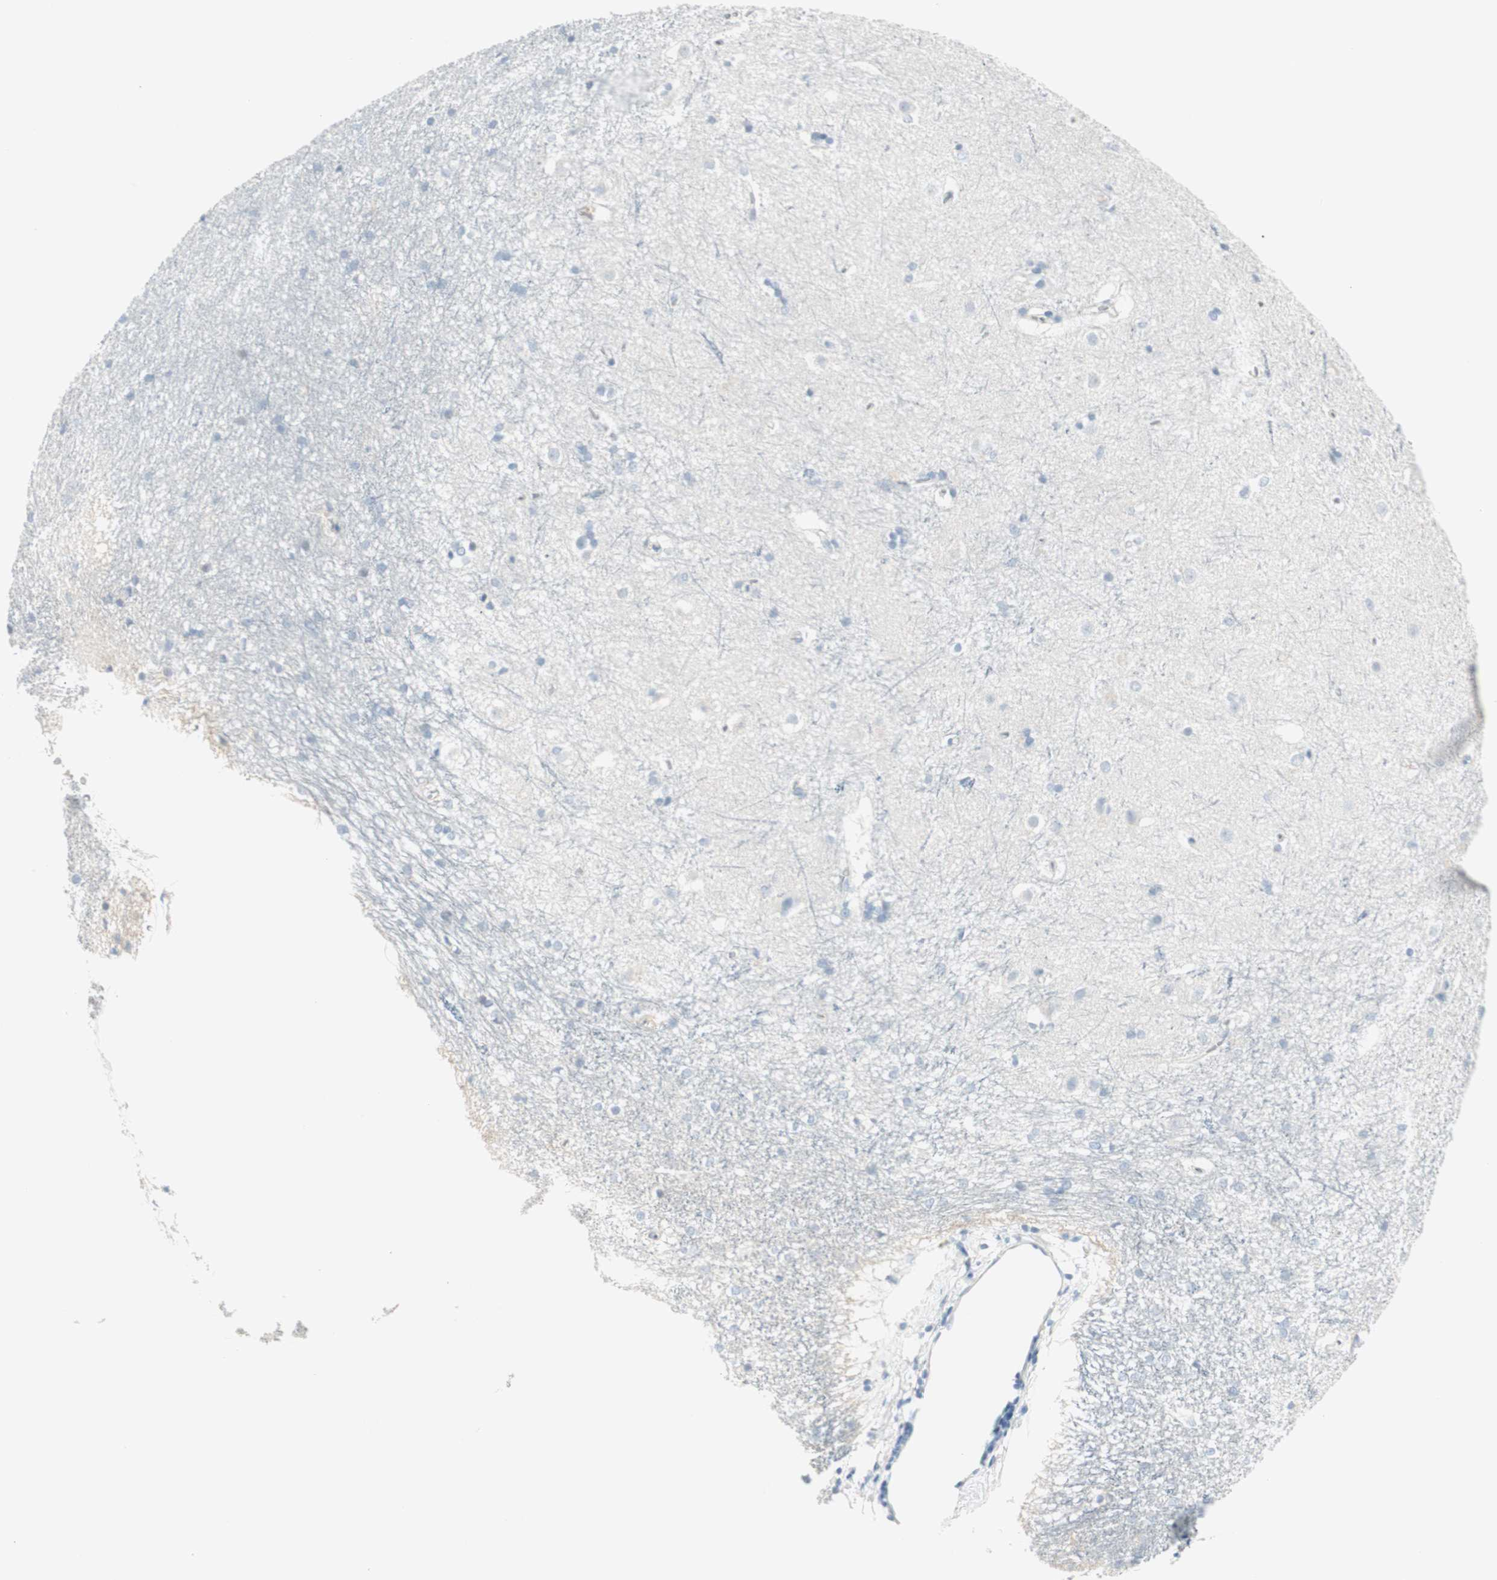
{"staining": {"intensity": "negative", "quantity": "none", "location": "none"}, "tissue": "caudate", "cell_type": "Glial cells", "image_type": "normal", "snomed": [{"axis": "morphology", "description": "Normal tissue, NOS"}, {"axis": "topography", "description": "Lateral ventricle wall"}], "caption": "Glial cells show no significant protein positivity in unremarkable caudate.", "gene": "CDHR5", "patient": {"sex": "female", "age": 19}}